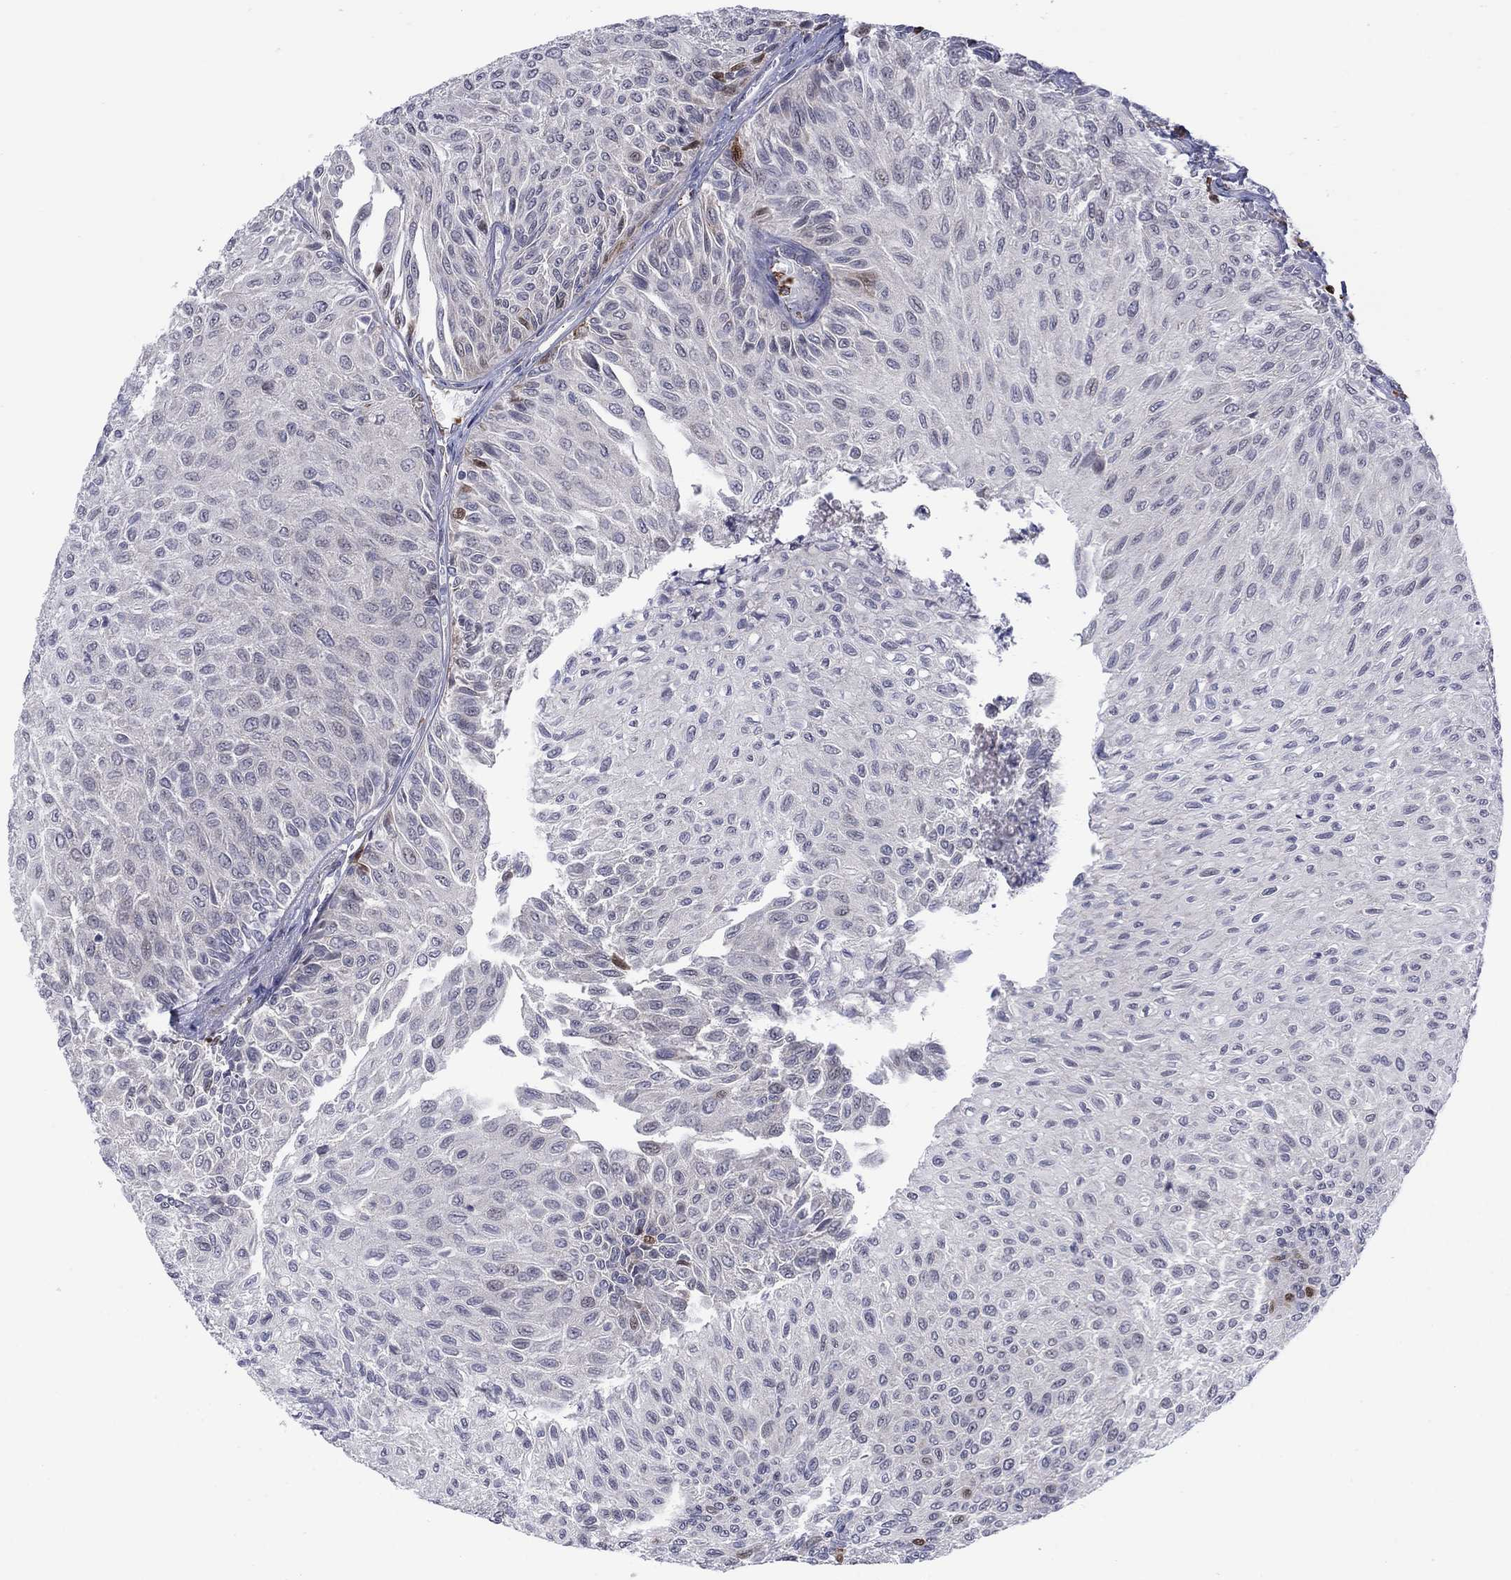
{"staining": {"intensity": "negative", "quantity": "none", "location": "none"}, "tissue": "urothelial cancer", "cell_type": "Tumor cells", "image_type": "cancer", "snomed": [{"axis": "morphology", "description": "Urothelial carcinoma, Low grade"}, {"axis": "topography", "description": "Urinary bladder"}], "caption": "There is no significant expression in tumor cells of low-grade urothelial carcinoma.", "gene": "MTRFR", "patient": {"sex": "male", "age": 78}}